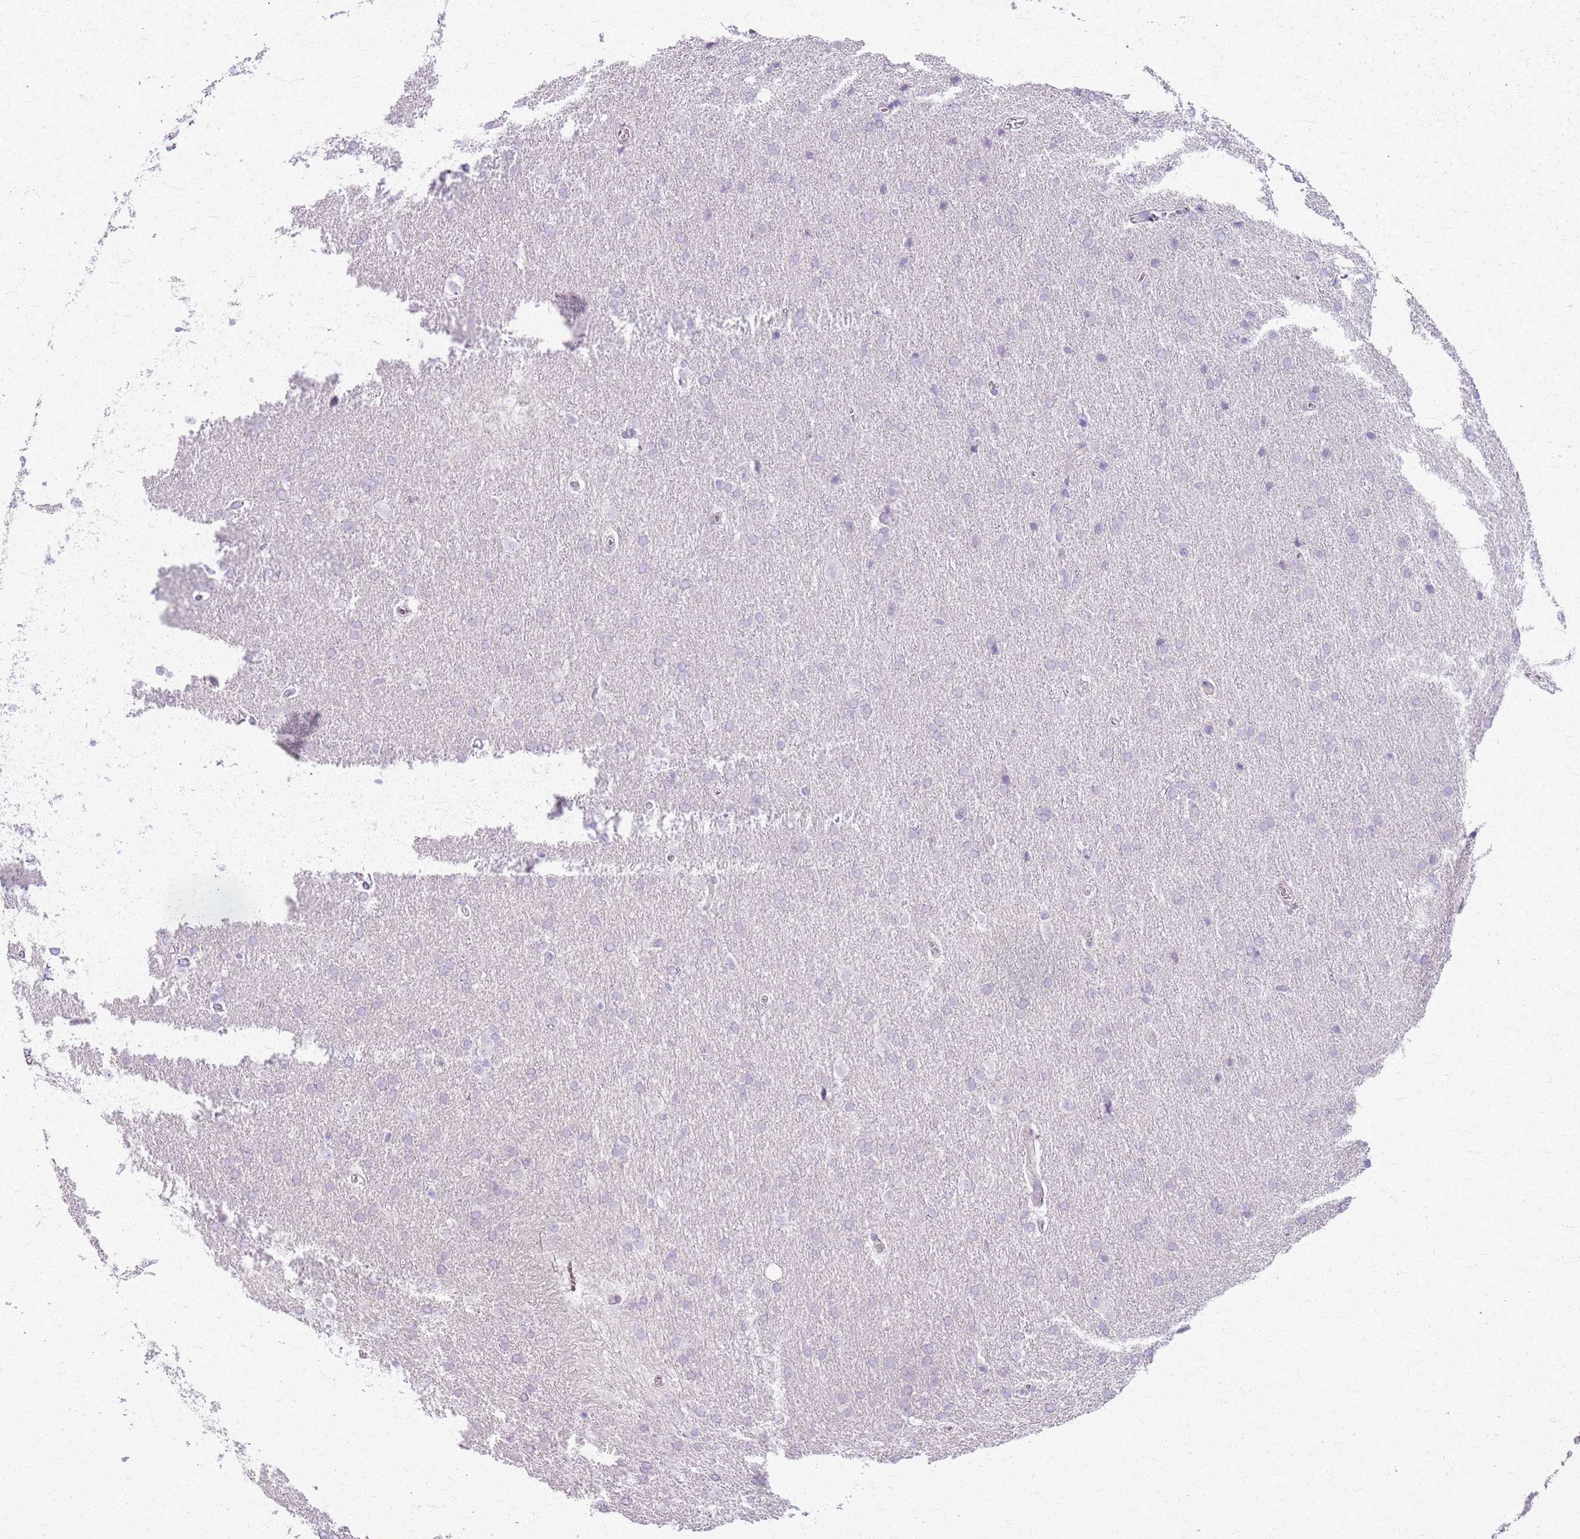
{"staining": {"intensity": "negative", "quantity": "none", "location": "none"}, "tissue": "glioma", "cell_type": "Tumor cells", "image_type": "cancer", "snomed": [{"axis": "morphology", "description": "Glioma, malignant, Low grade"}, {"axis": "topography", "description": "Brain"}], "caption": "IHC photomicrograph of malignant glioma (low-grade) stained for a protein (brown), which displays no positivity in tumor cells.", "gene": "CSRP3", "patient": {"sex": "female", "age": 32}}